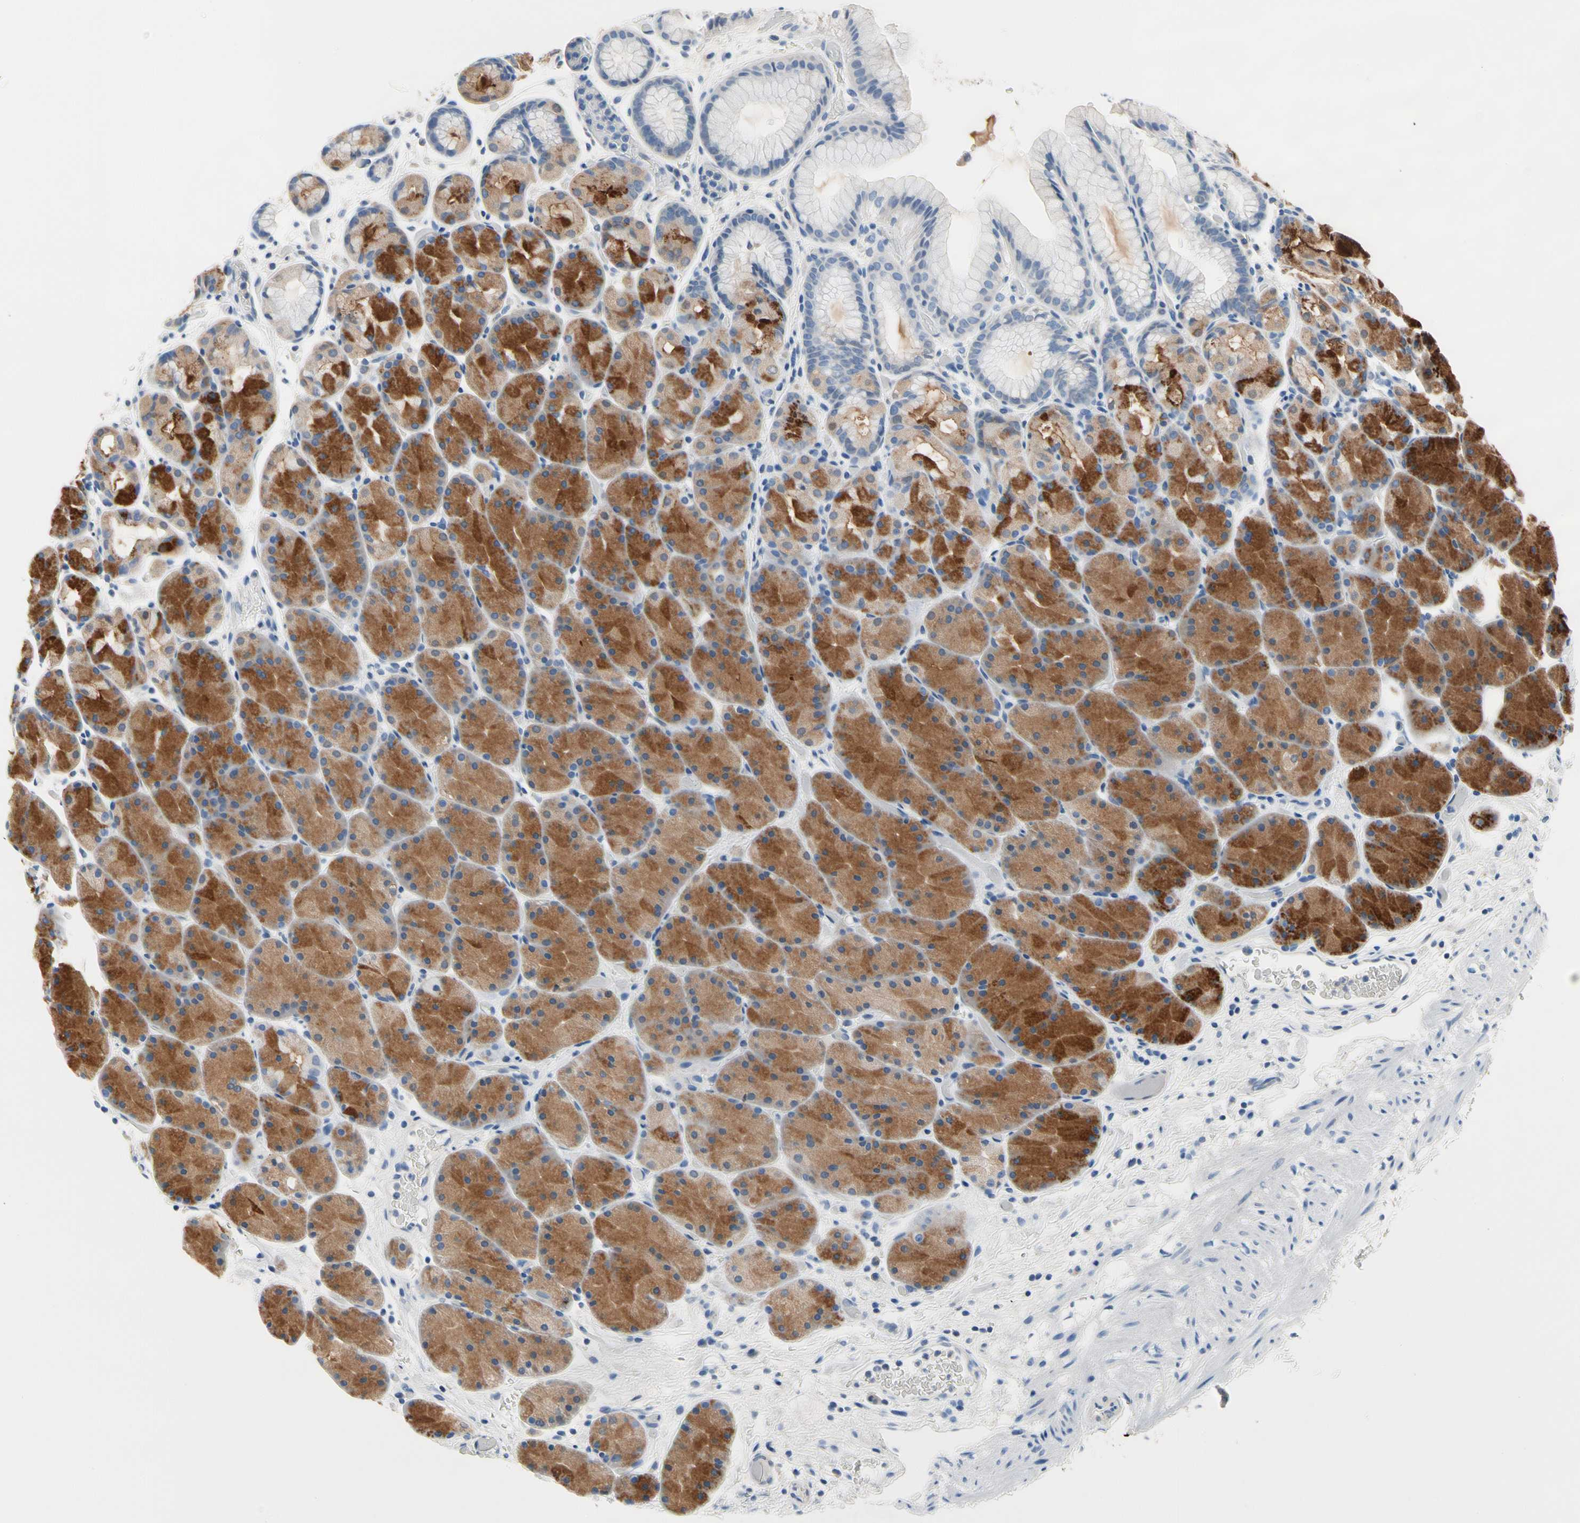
{"staining": {"intensity": "strong", "quantity": "25%-75%", "location": "cytoplasmic/membranous"}, "tissue": "stomach", "cell_type": "Glandular cells", "image_type": "normal", "snomed": [{"axis": "morphology", "description": "Normal tissue, NOS"}, {"axis": "topography", "description": "Stomach, upper"}], "caption": "Immunohistochemical staining of normal stomach reveals 25%-75% levels of strong cytoplasmic/membranous protein positivity in approximately 25%-75% of glandular cells.", "gene": "MARK1", "patient": {"sex": "male", "age": 47}}